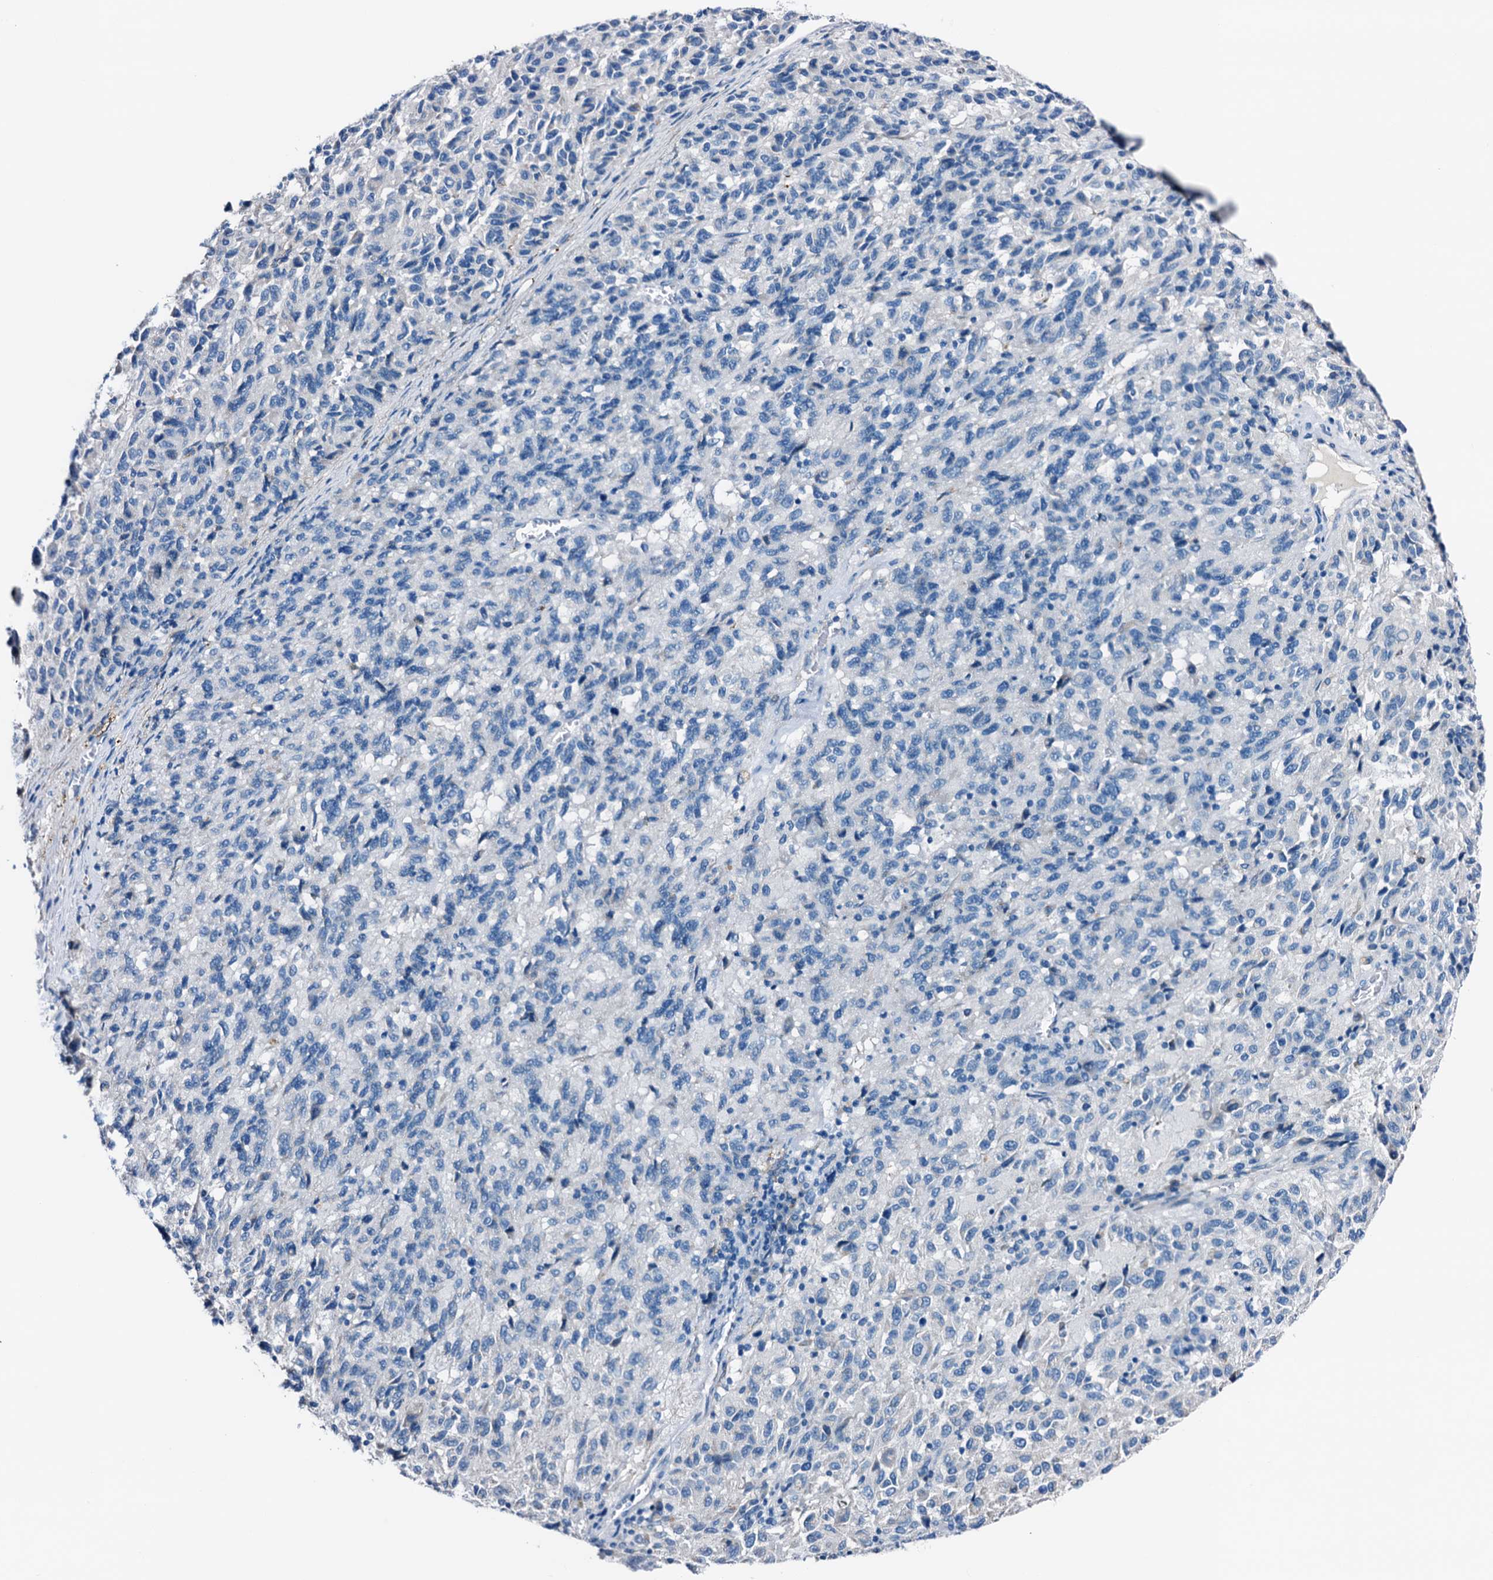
{"staining": {"intensity": "negative", "quantity": "none", "location": "none"}, "tissue": "melanoma", "cell_type": "Tumor cells", "image_type": "cancer", "snomed": [{"axis": "morphology", "description": "Malignant melanoma, Metastatic site"}, {"axis": "topography", "description": "Lung"}], "caption": "Tumor cells are negative for brown protein staining in melanoma. (DAB IHC visualized using brightfield microscopy, high magnification).", "gene": "C1QTNF4", "patient": {"sex": "male", "age": 64}}